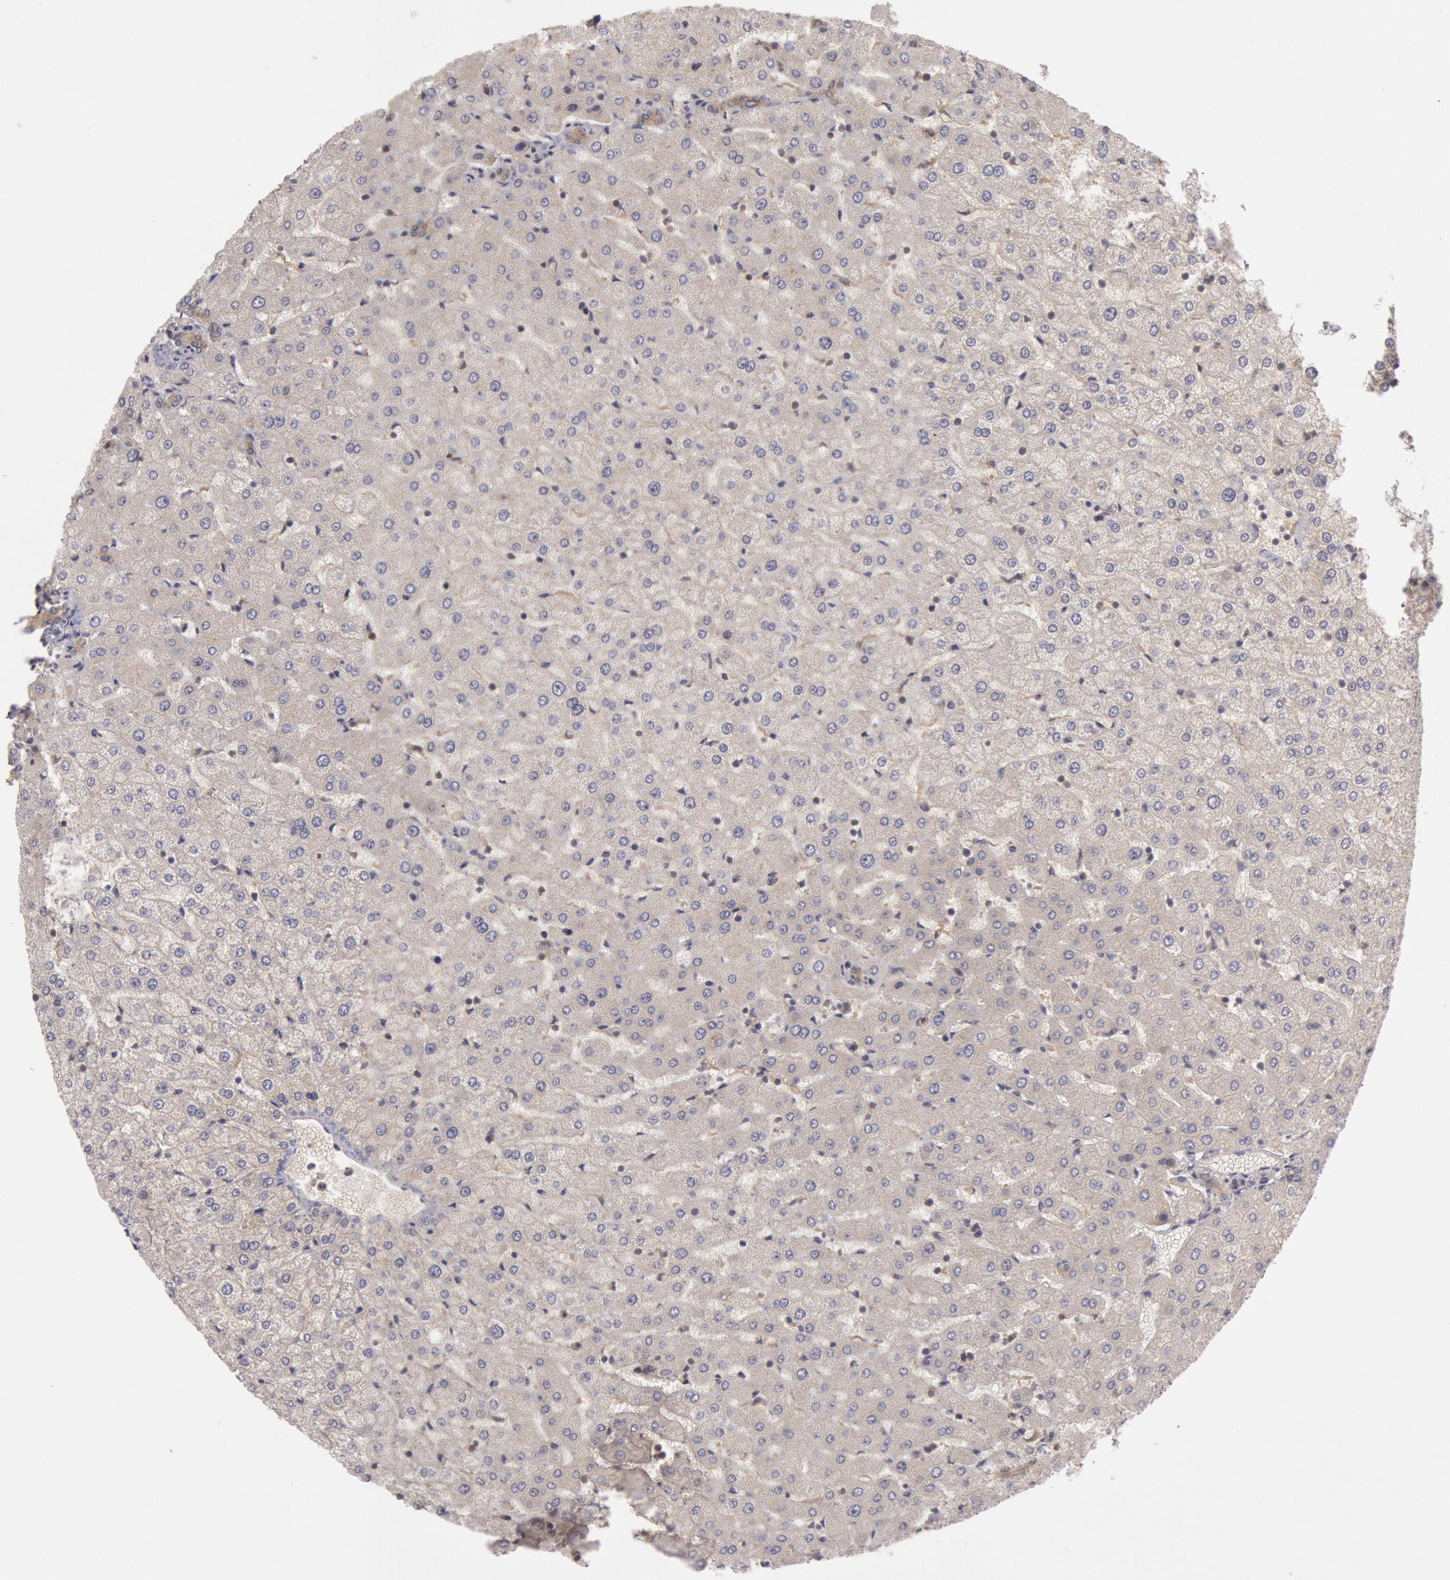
{"staining": {"intensity": "weak", "quantity": ">75%", "location": "cytoplasmic/membranous"}, "tissue": "liver", "cell_type": "Hepatocytes", "image_type": "normal", "snomed": [{"axis": "morphology", "description": "Normal tissue, NOS"}, {"axis": "morphology", "description": "Fibrosis, NOS"}, {"axis": "topography", "description": "Liver"}], "caption": "The histopathology image displays staining of normal liver, revealing weak cytoplasmic/membranous protein expression (brown color) within hepatocytes.", "gene": "BRAF", "patient": {"sex": "female", "age": 29}}